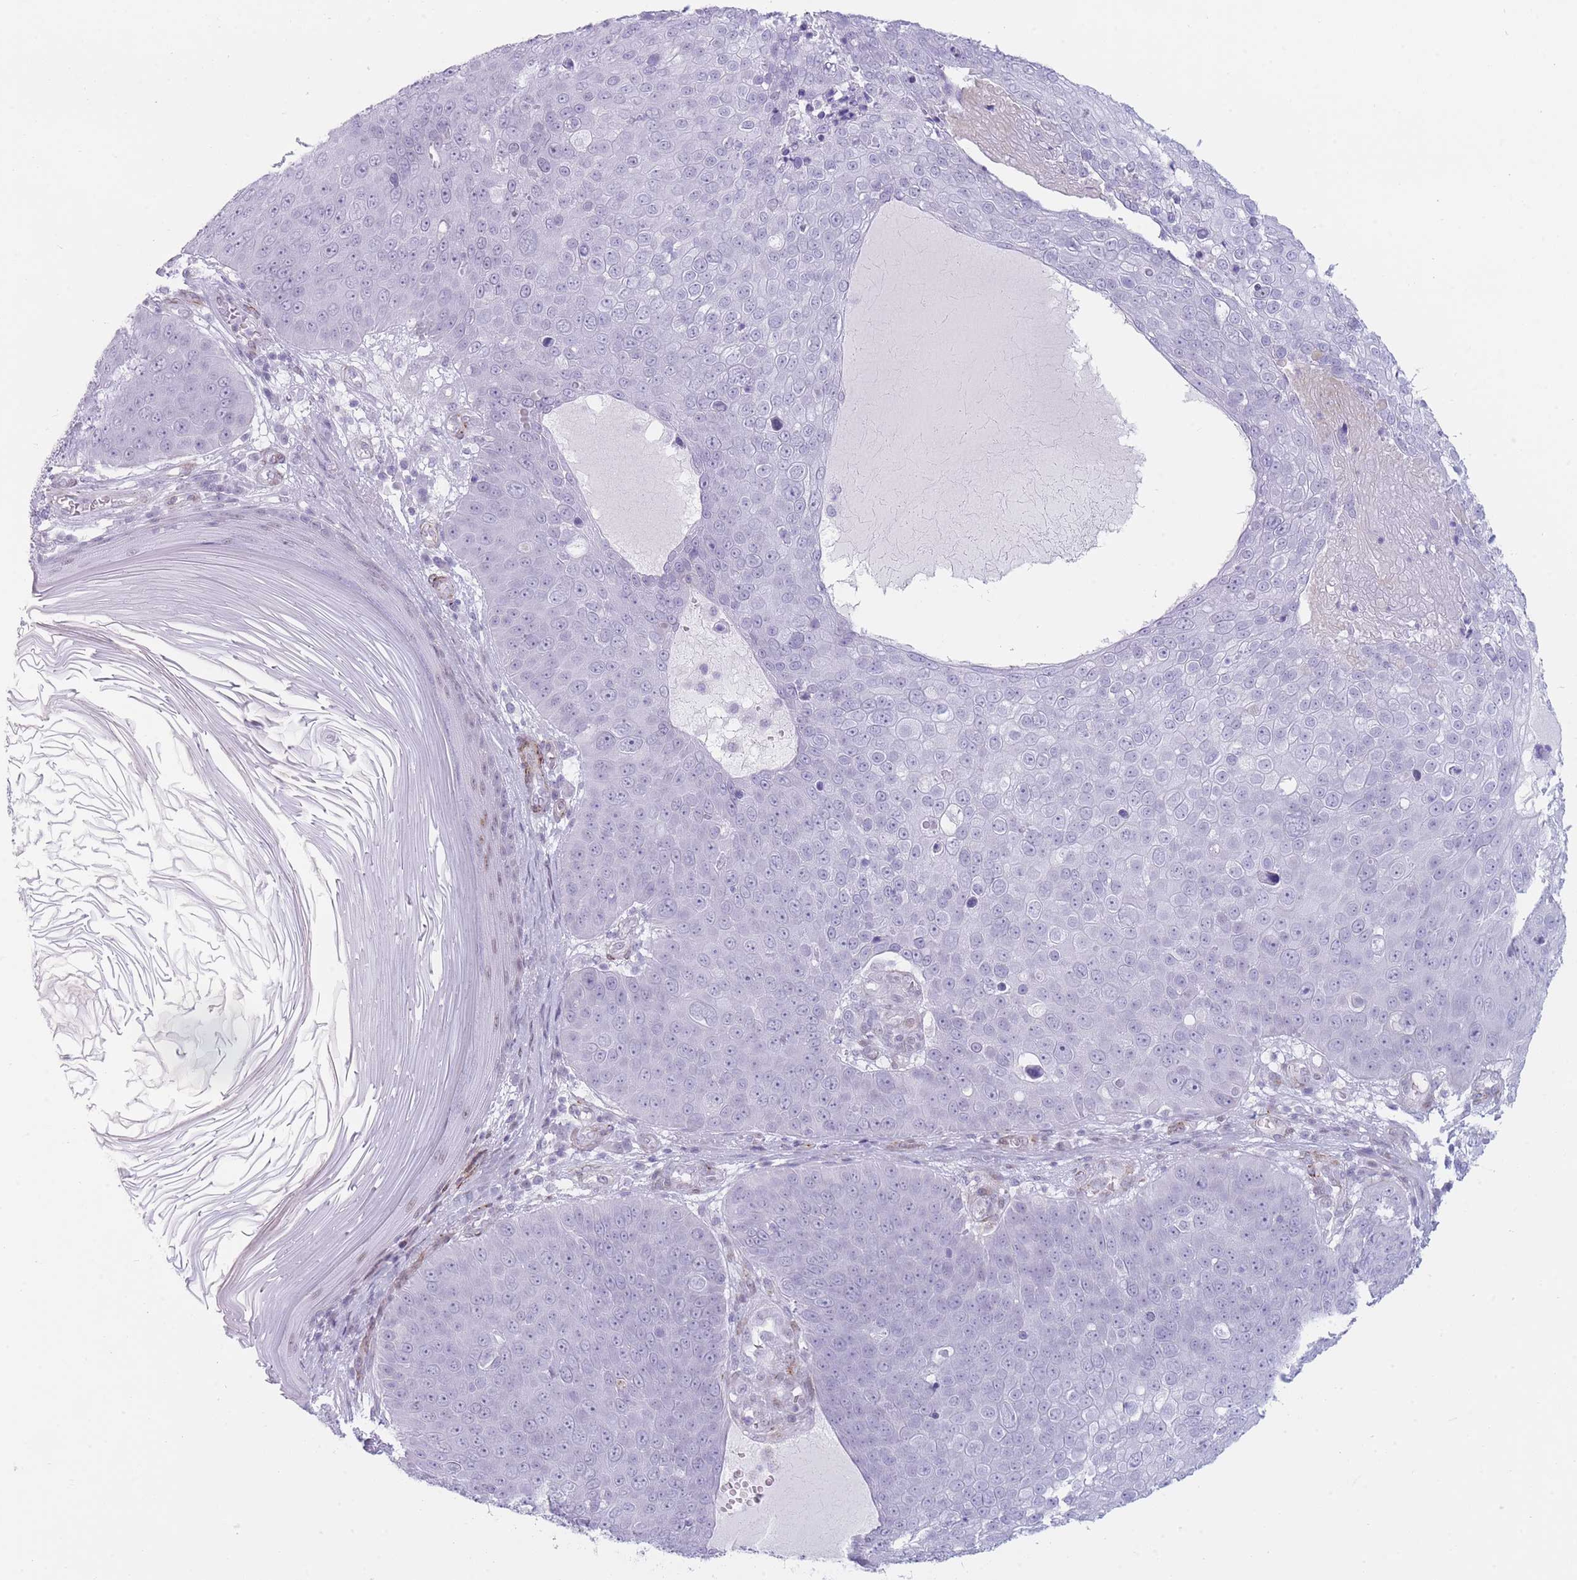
{"staining": {"intensity": "negative", "quantity": "none", "location": "none"}, "tissue": "skin cancer", "cell_type": "Tumor cells", "image_type": "cancer", "snomed": [{"axis": "morphology", "description": "Squamous cell carcinoma, NOS"}, {"axis": "topography", "description": "Skin"}], "caption": "IHC histopathology image of human skin cancer stained for a protein (brown), which exhibits no positivity in tumor cells. (DAB (3,3'-diaminobenzidine) immunohistochemistry (IHC) with hematoxylin counter stain).", "gene": "IFNA6", "patient": {"sex": "male", "age": 71}}